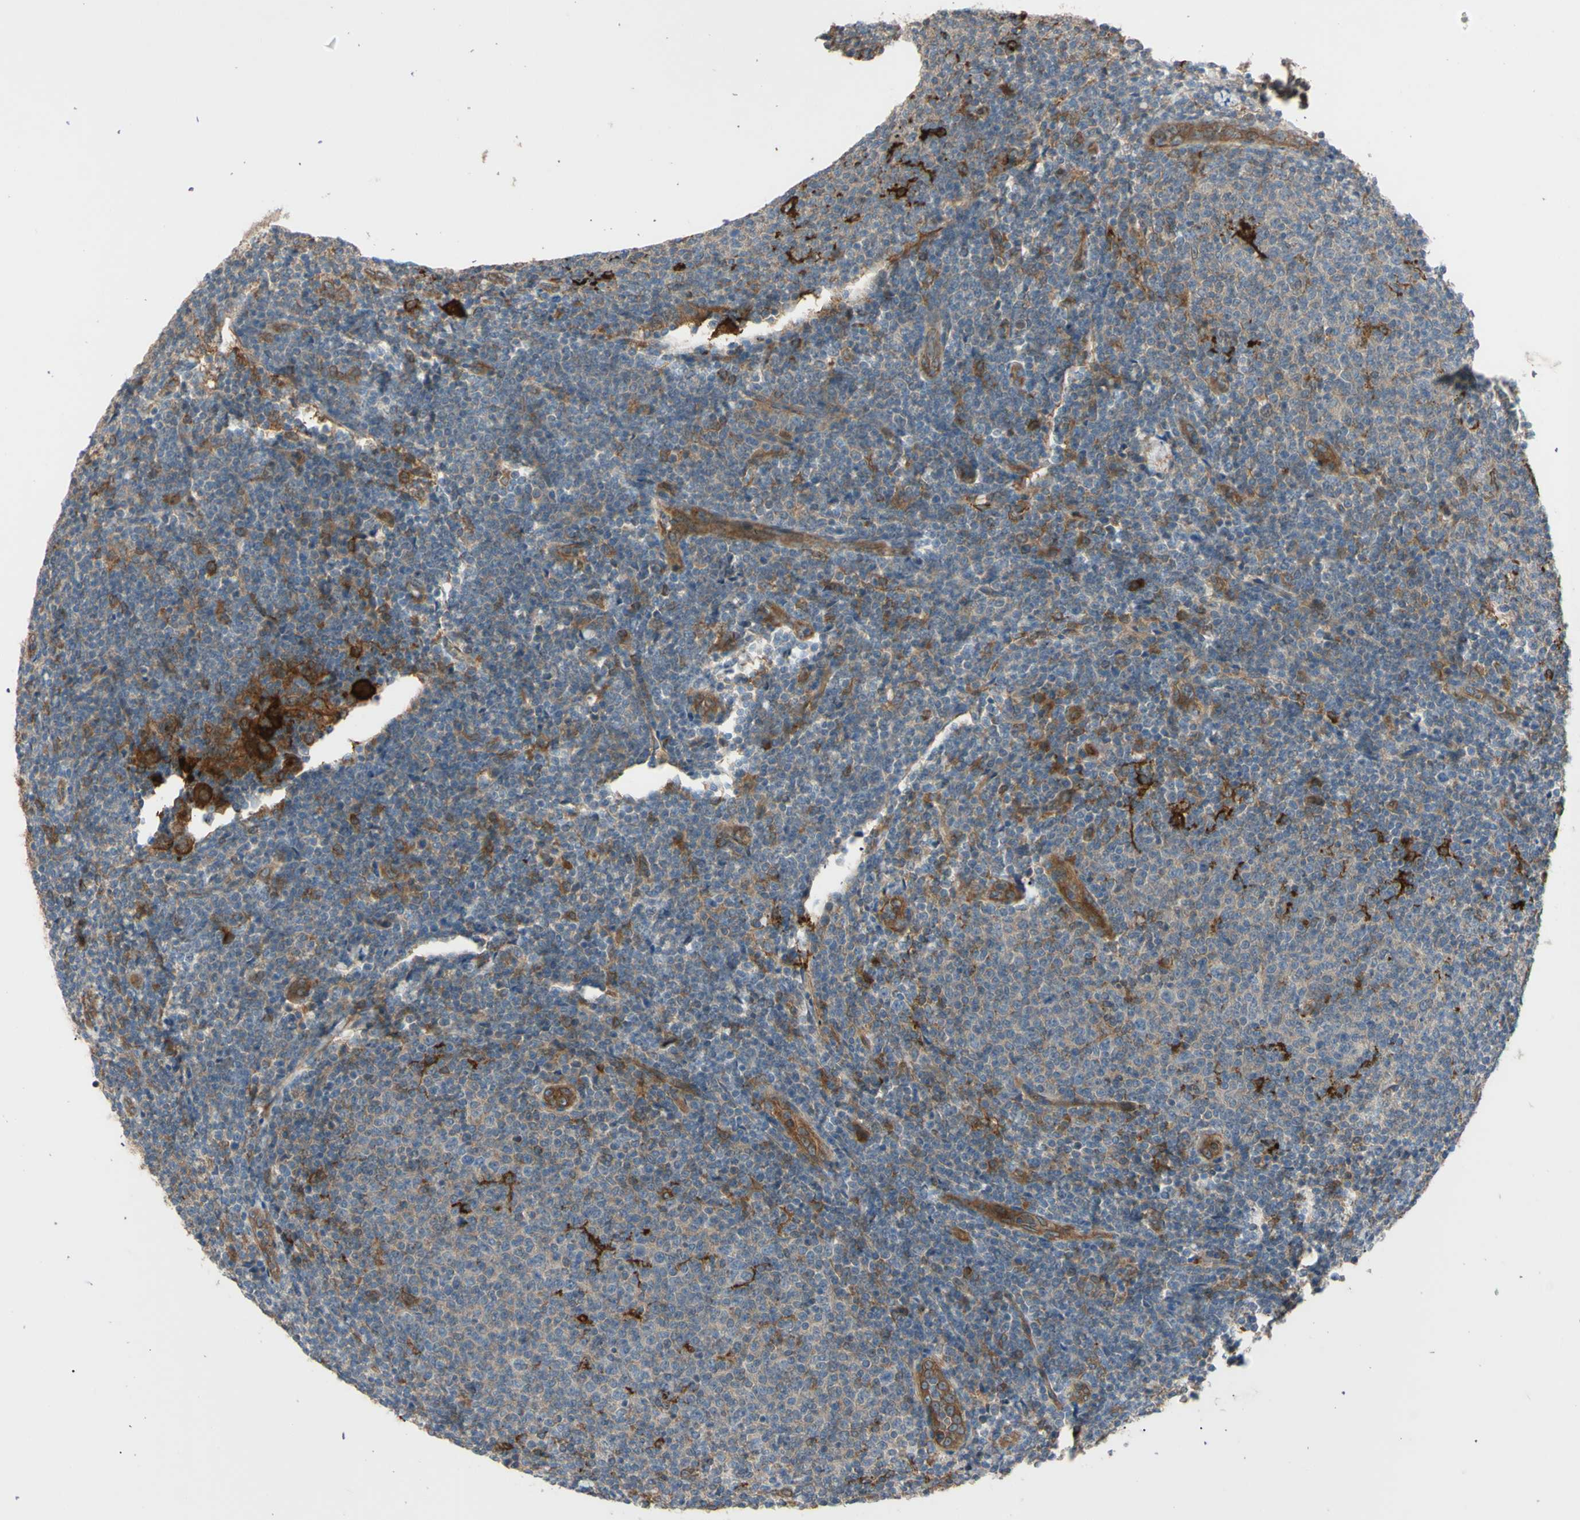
{"staining": {"intensity": "weak", "quantity": "25%-75%", "location": "cytoplasmic/membranous"}, "tissue": "lymphoma", "cell_type": "Tumor cells", "image_type": "cancer", "snomed": [{"axis": "morphology", "description": "Malignant lymphoma, non-Hodgkin's type, Low grade"}, {"axis": "topography", "description": "Lymph node"}], "caption": "IHC staining of low-grade malignant lymphoma, non-Hodgkin's type, which shows low levels of weak cytoplasmic/membranous positivity in about 25%-75% of tumor cells indicating weak cytoplasmic/membranous protein positivity. The staining was performed using DAB (3,3'-diaminobenzidine) (brown) for protein detection and nuclei were counterstained in hematoxylin (blue).", "gene": "PTPN12", "patient": {"sex": "male", "age": 66}}